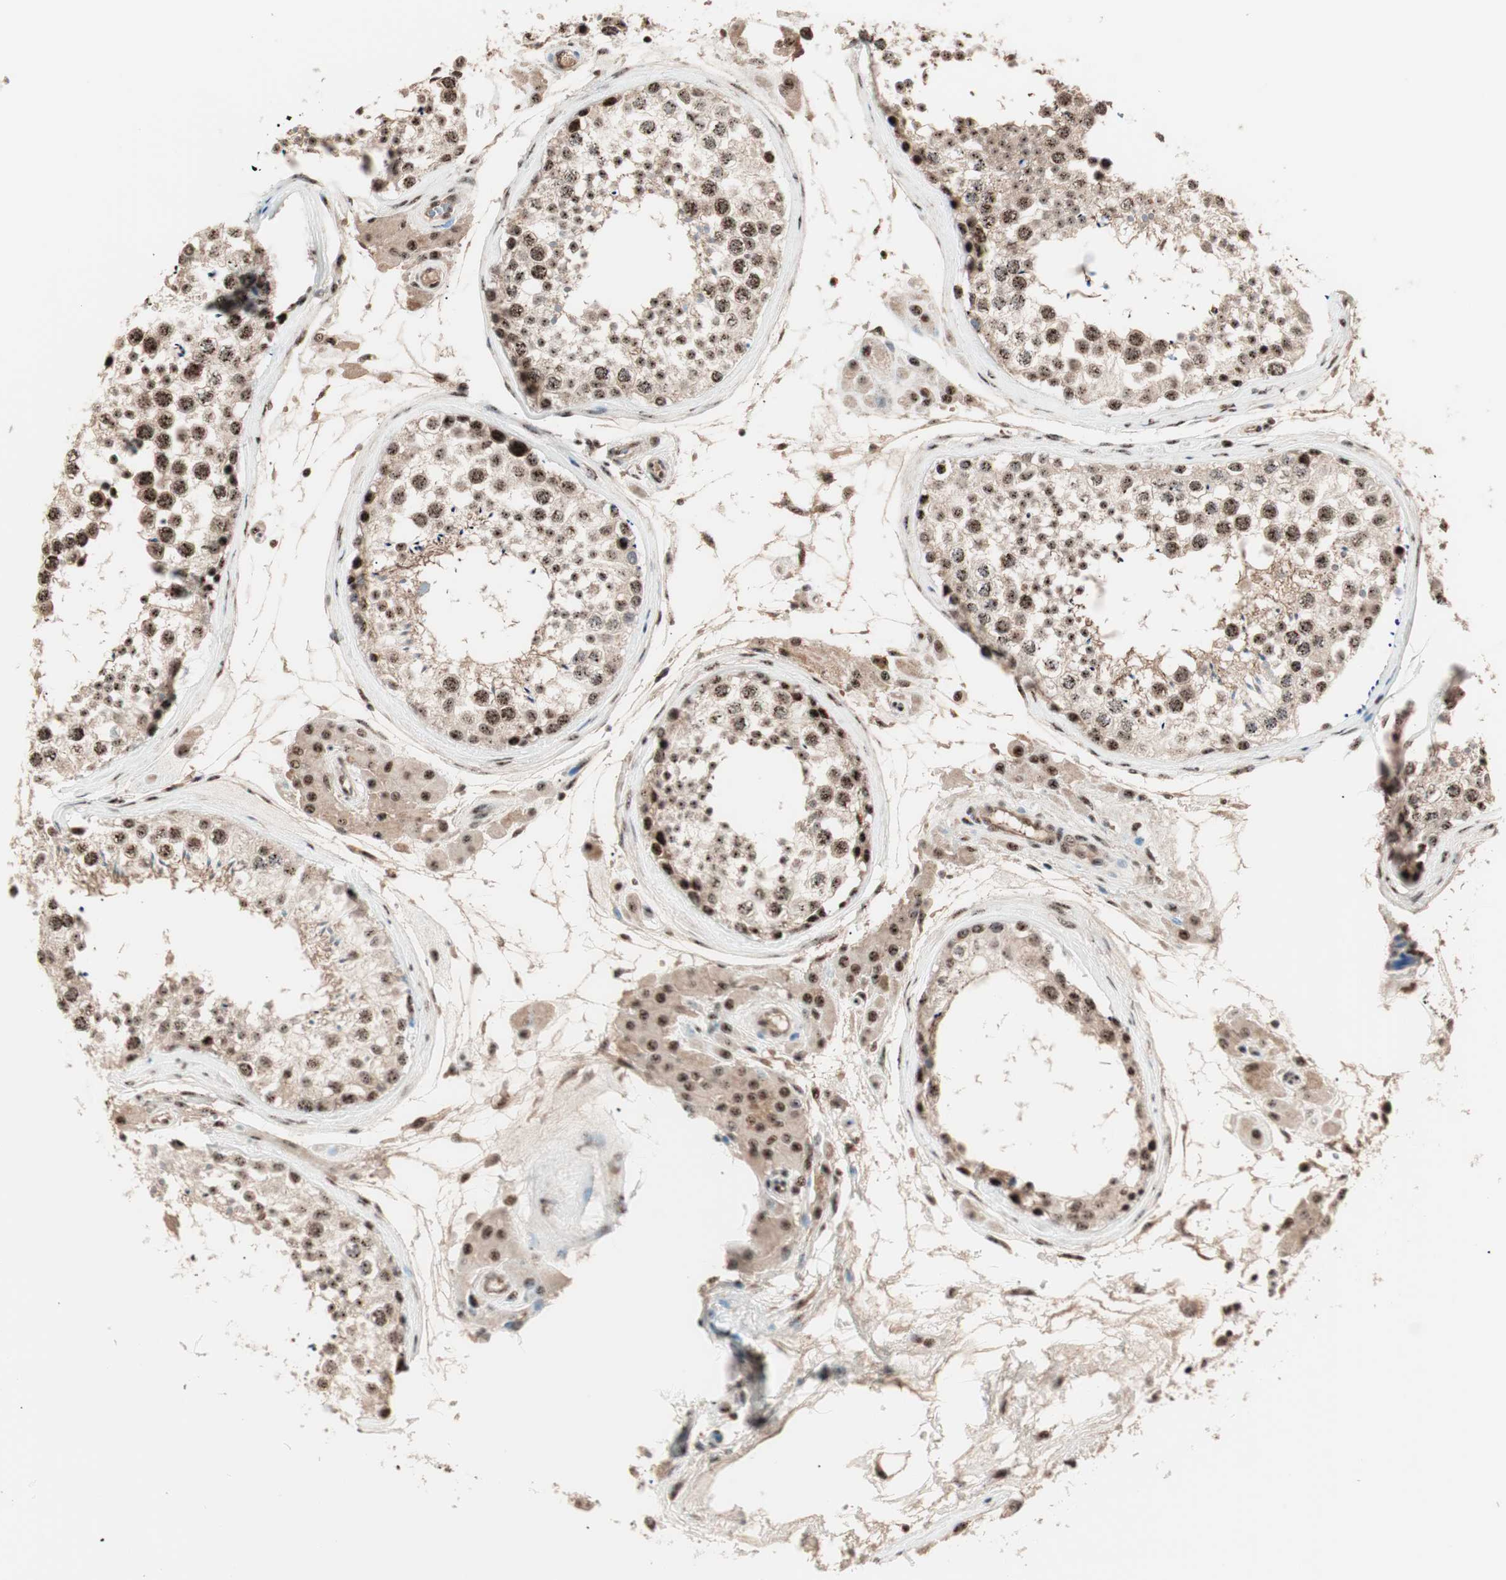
{"staining": {"intensity": "strong", "quantity": ">75%", "location": "cytoplasmic/membranous,nuclear"}, "tissue": "testis", "cell_type": "Cells in seminiferous ducts", "image_type": "normal", "snomed": [{"axis": "morphology", "description": "Normal tissue, NOS"}, {"axis": "topography", "description": "Testis"}], "caption": "Immunohistochemical staining of normal testis exhibits >75% levels of strong cytoplasmic/membranous,nuclear protein staining in approximately >75% of cells in seminiferous ducts. The protein is shown in brown color, while the nuclei are stained blue.", "gene": "NR5A2", "patient": {"sex": "male", "age": 46}}